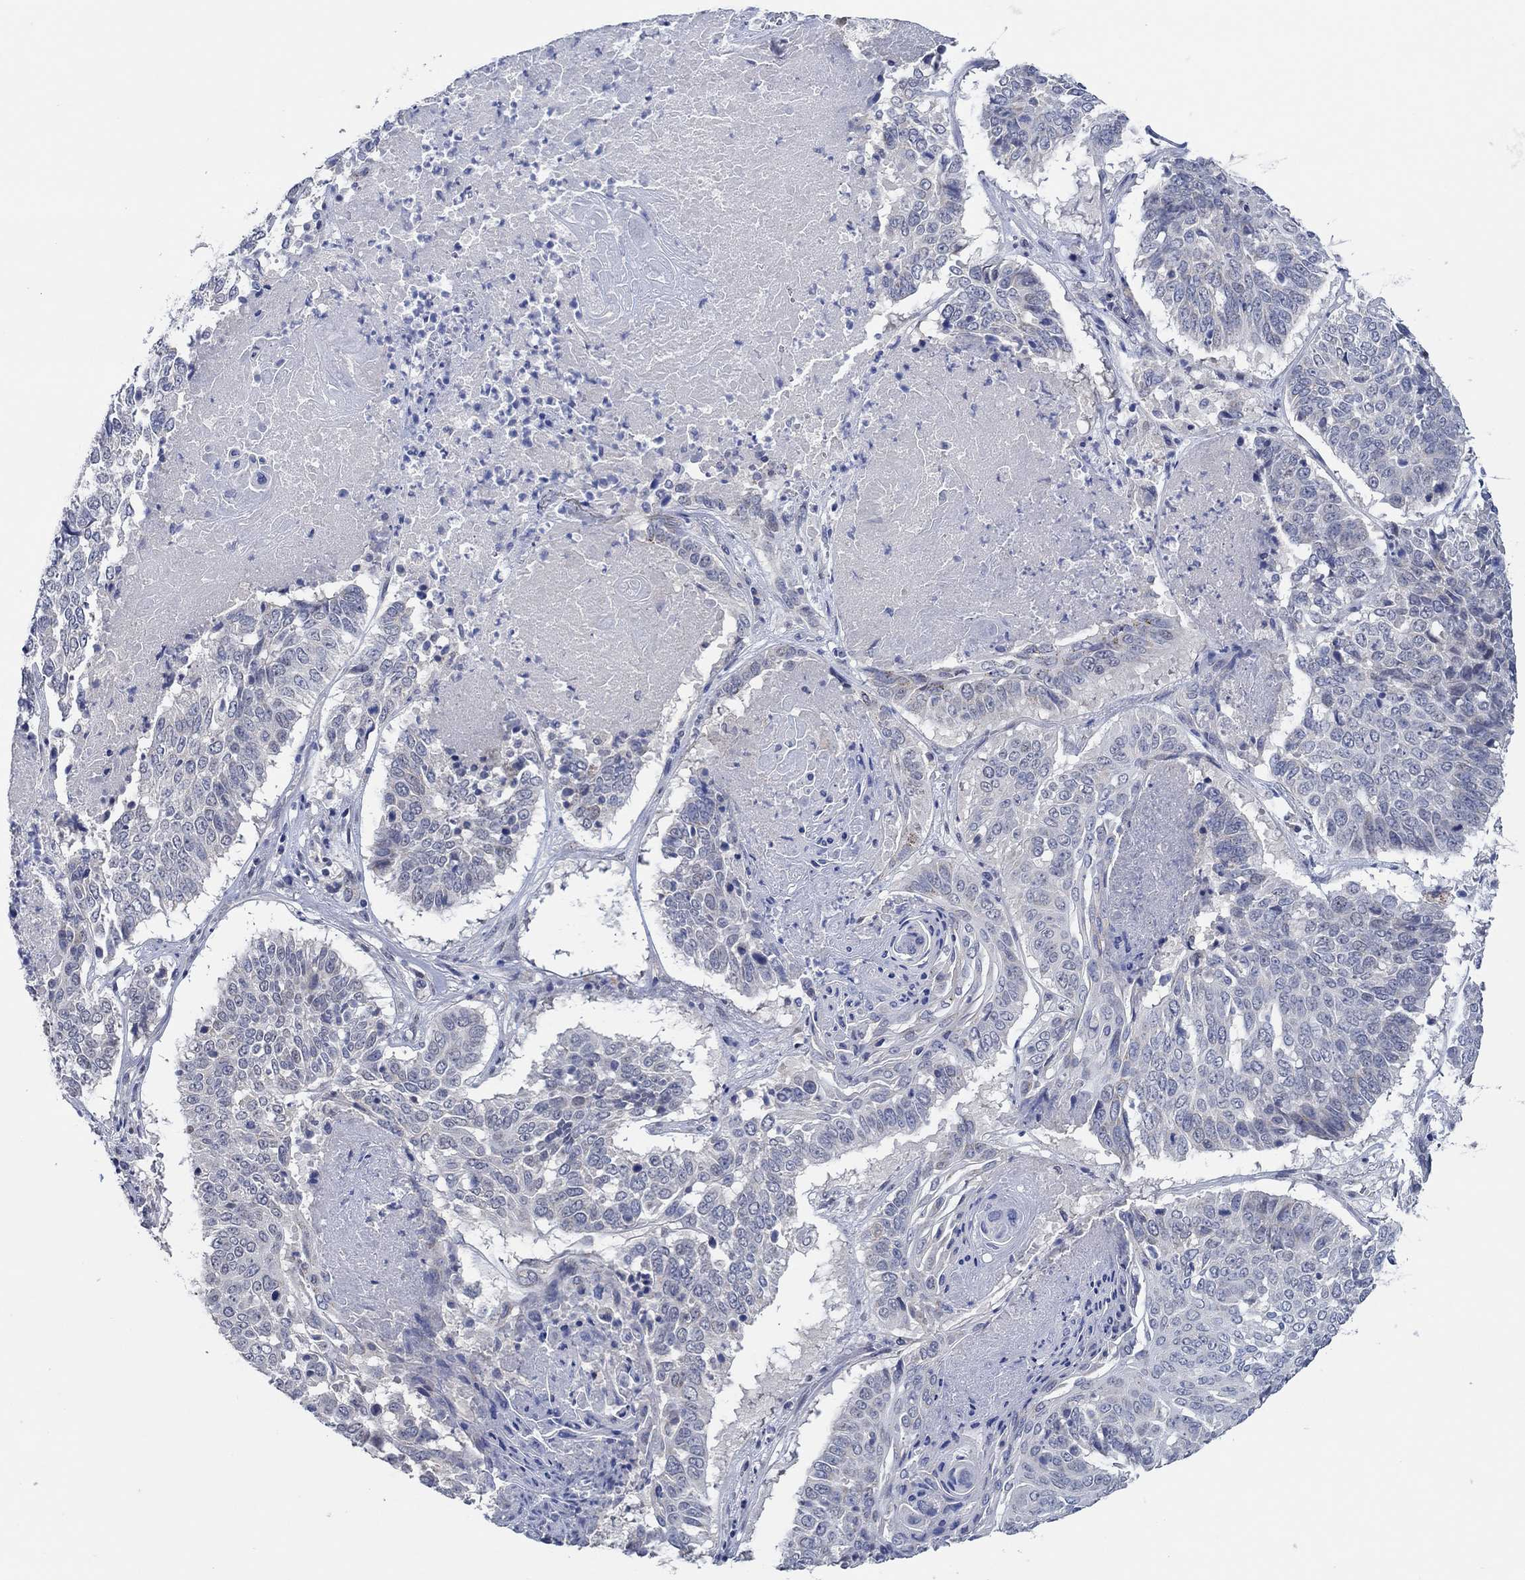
{"staining": {"intensity": "negative", "quantity": "none", "location": "none"}, "tissue": "lung cancer", "cell_type": "Tumor cells", "image_type": "cancer", "snomed": [{"axis": "morphology", "description": "Squamous cell carcinoma, NOS"}, {"axis": "topography", "description": "Lung"}], "caption": "Tumor cells are negative for brown protein staining in lung squamous cell carcinoma. The staining was performed using DAB (3,3'-diaminobenzidine) to visualize the protein expression in brown, while the nuclei were stained in blue with hematoxylin (Magnification: 20x).", "gene": "PRRT3", "patient": {"sex": "male", "age": 64}}